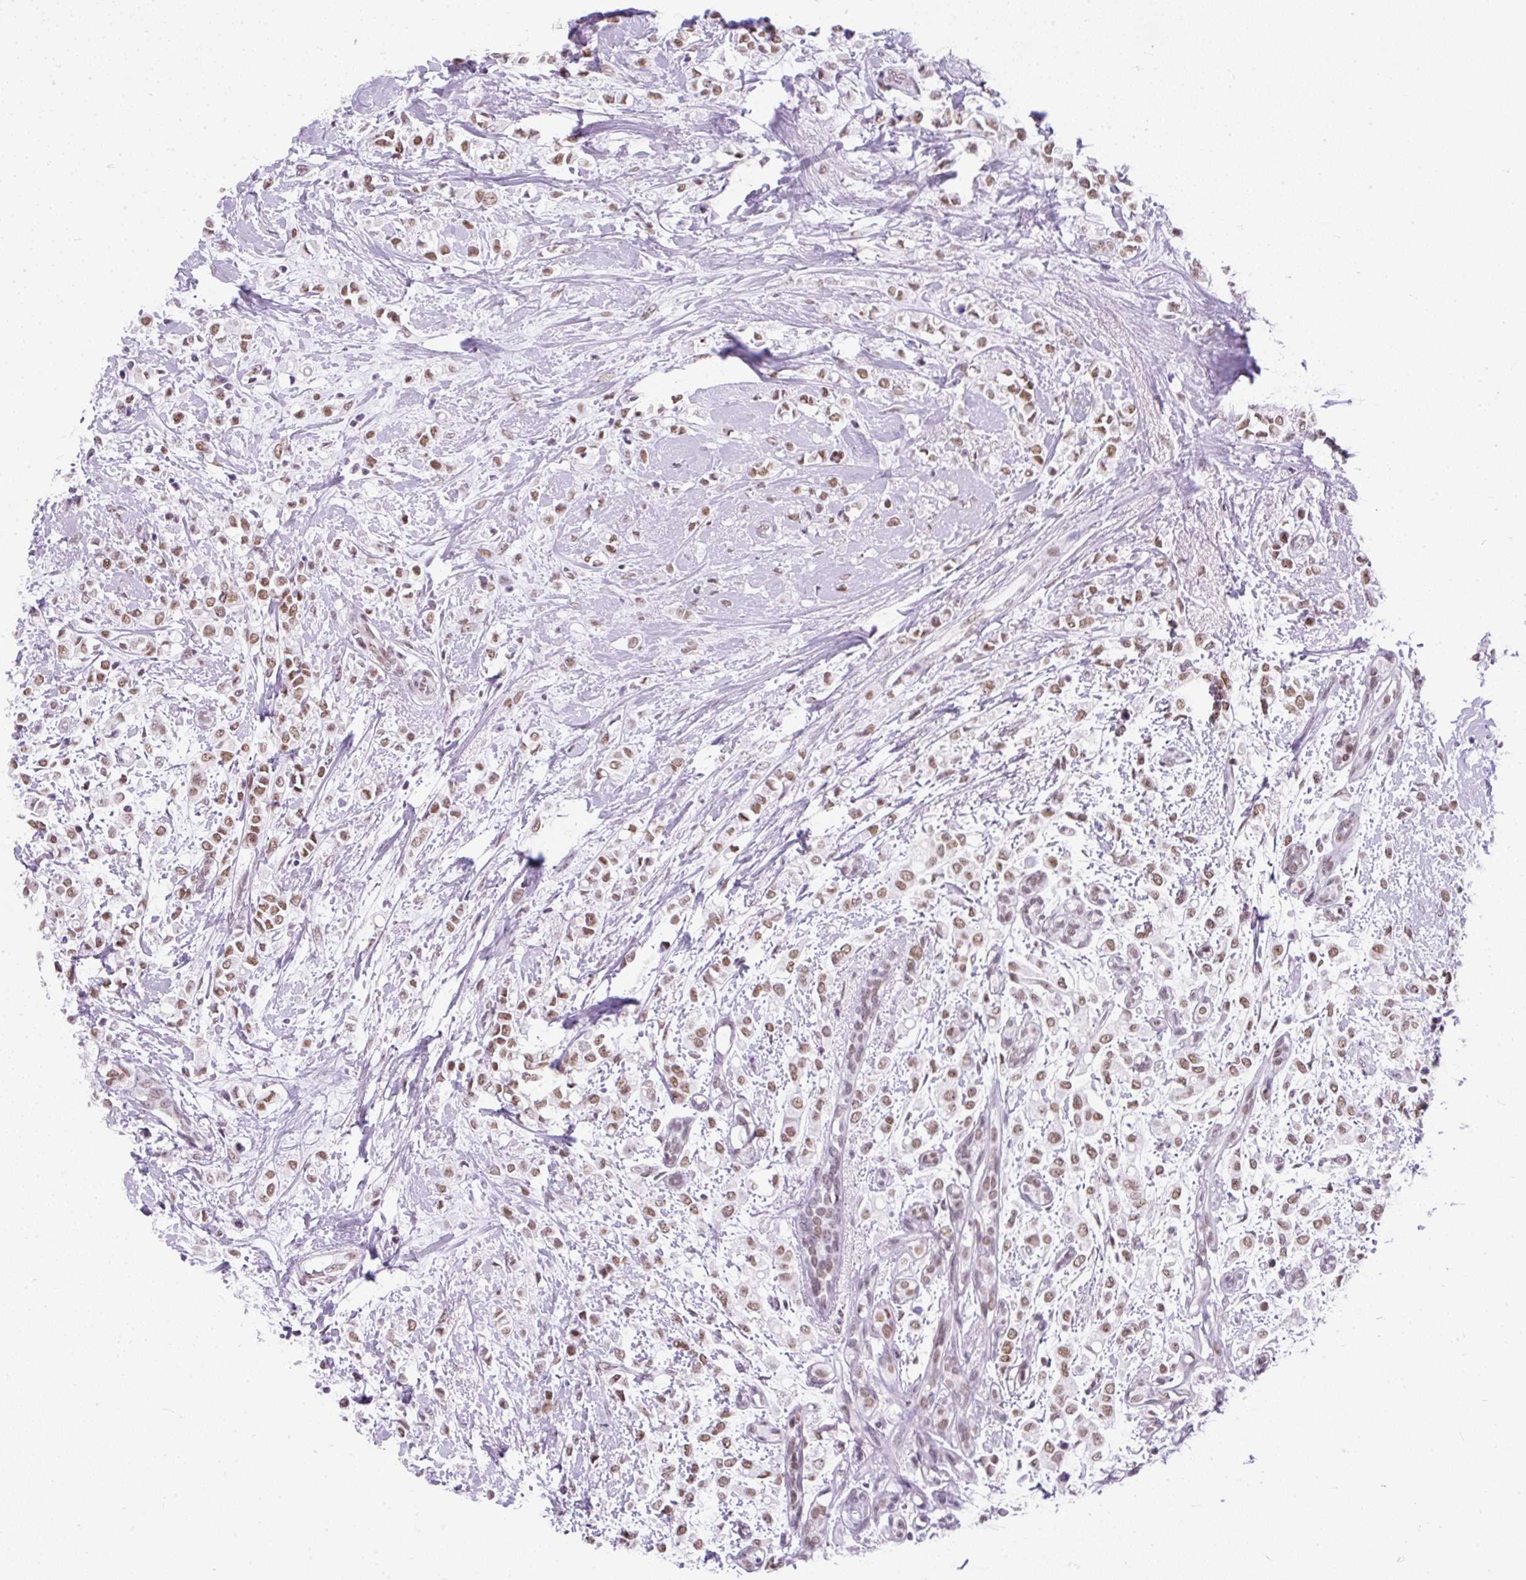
{"staining": {"intensity": "moderate", "quantity": ">75%", "location": "nuclear"}, "tissue": "breast cancer", "cell_type": "Tumor cells", "image_type": "cancer", "snomed": [{"axis": "morphology", "description": "Lobular carcinoma"}, {"axis": "topography", "description": "Breast"}], "caption": "Immunohistochemistry (IHC) (DAB (3,3'-diaminobenzidine)) staining of human breast cancer (lobular carcinoma) shows moderate nuclear protein staining in about >75% of tumor cells. Nuclei are stained in blue.", "gene": "PLCXD2", "patient": {"sex": "female", "age": 68}}